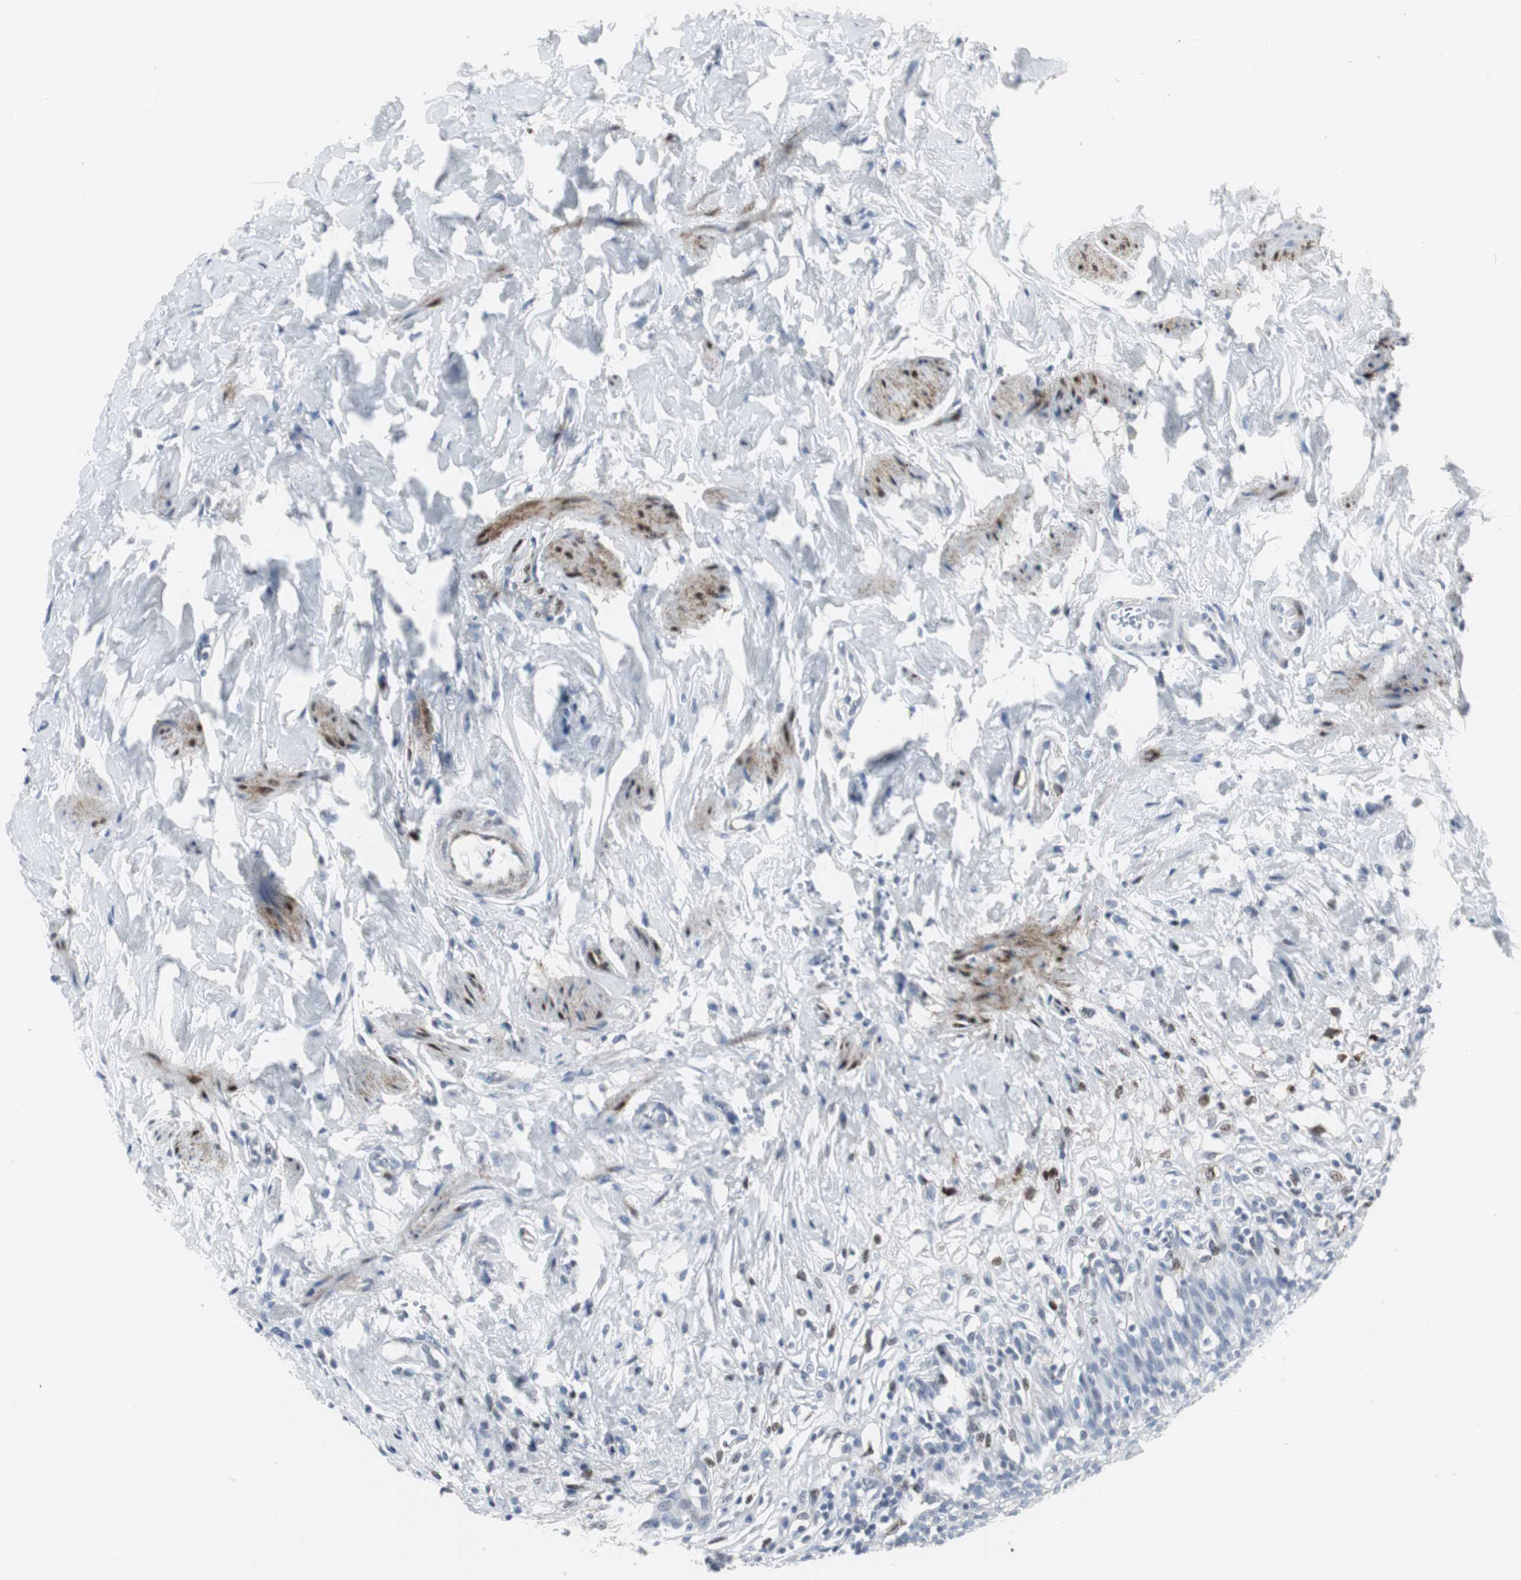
{"staining": {"intensity": "negative", "quantity": "none", "location": "none"}, "tissue": "urinary bladder", "cell_type": "Urothelial cells", "image_type": "normal", "snomed": [{"axis": "morphology", "description": "Normal tissue, NOS"}, {"axis": "topography", "description": "Urinary bladder"}], "caption": "Urothelial cells show no significant staining in normal urinary bladder. (DAB immunohistochemistry (IHC) with hematoxylin counter stain).", "gene": "PPP1R14A", "patient": {"sex": "female", "age": 80}}